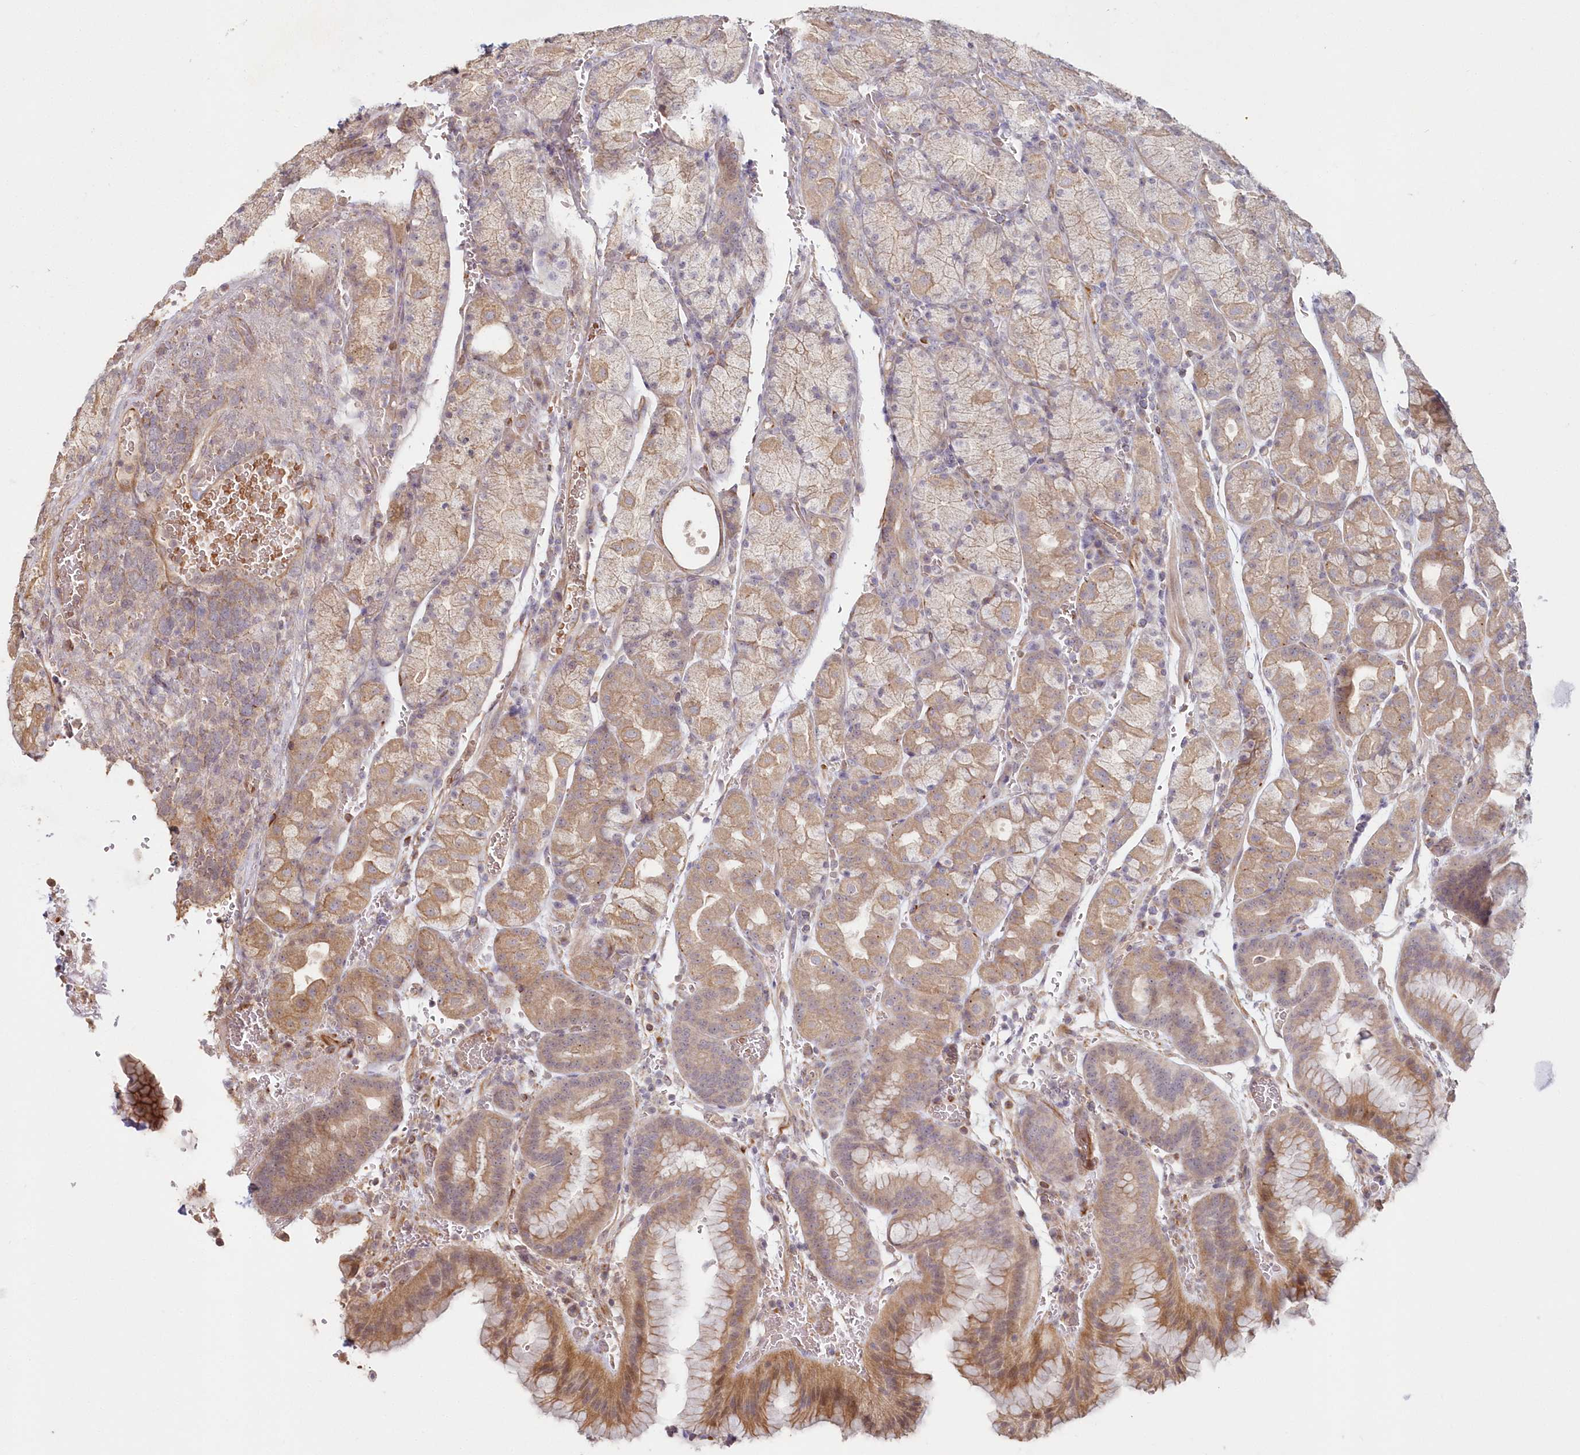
{"staining": {"intensity": "moderate", "quantity": "25%-75%", "location": "cytoplasmic/membranous"}, "tissue": "stomach", "cell_type": "Glandular cells", "image_type": "normal", "snomed": [{"axis": "morphology", "description": "Normal tissue, NOS"}, {"axis": "morphology", "description": "Carcinoid, malignant, NOS"}, {"axis": "topography", "description": "Stomach, upper"}], "caption": "Stomach stained with DAB (3,3'-diaminobenzidine) immunohistochemistry (IHC) shows medium levels of moderate cytoplasmic/membranous staining in approximately 25%-75% of glandular cells. Nuclei are stained in blue.", "gene": "HYCC2", "patient": {"sex": "male", "age": 39}}